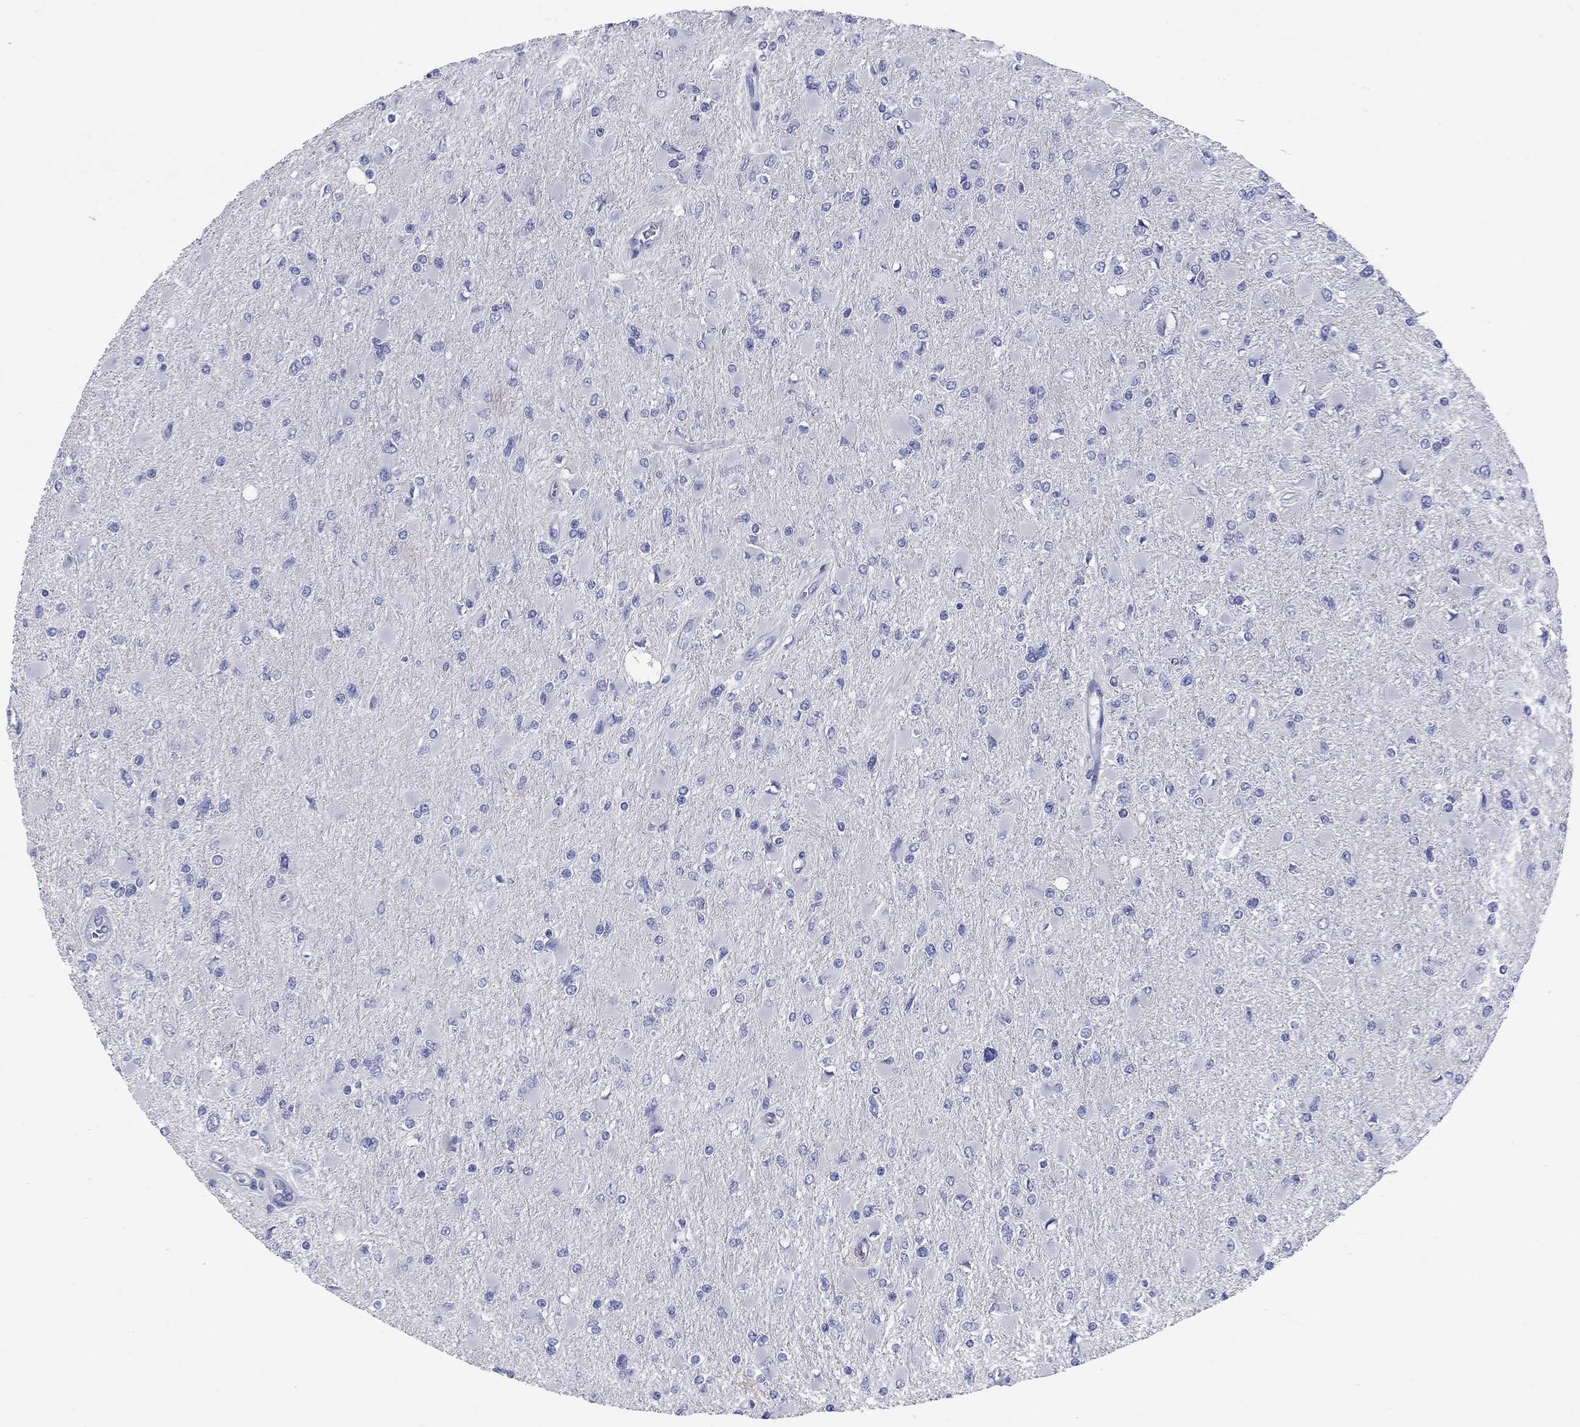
{"staining": {"intensity": "negative", "quantity": "none", "location": "none"}, "tissue": "glioma", "cell_type": "Tumor cells", "image_type": "cancer", "snomed": [{"axis": "morphology", "description": "Glioma, malignant, High grade"}, {"axis": "topography", "description": "Cerebral cortex"}], "caption": "Tumor cells are negative for brown protein staining in malignant glioma (high-grade).", "gene": "CCNA1", "patient": {"sex": "female", "age": 36}}